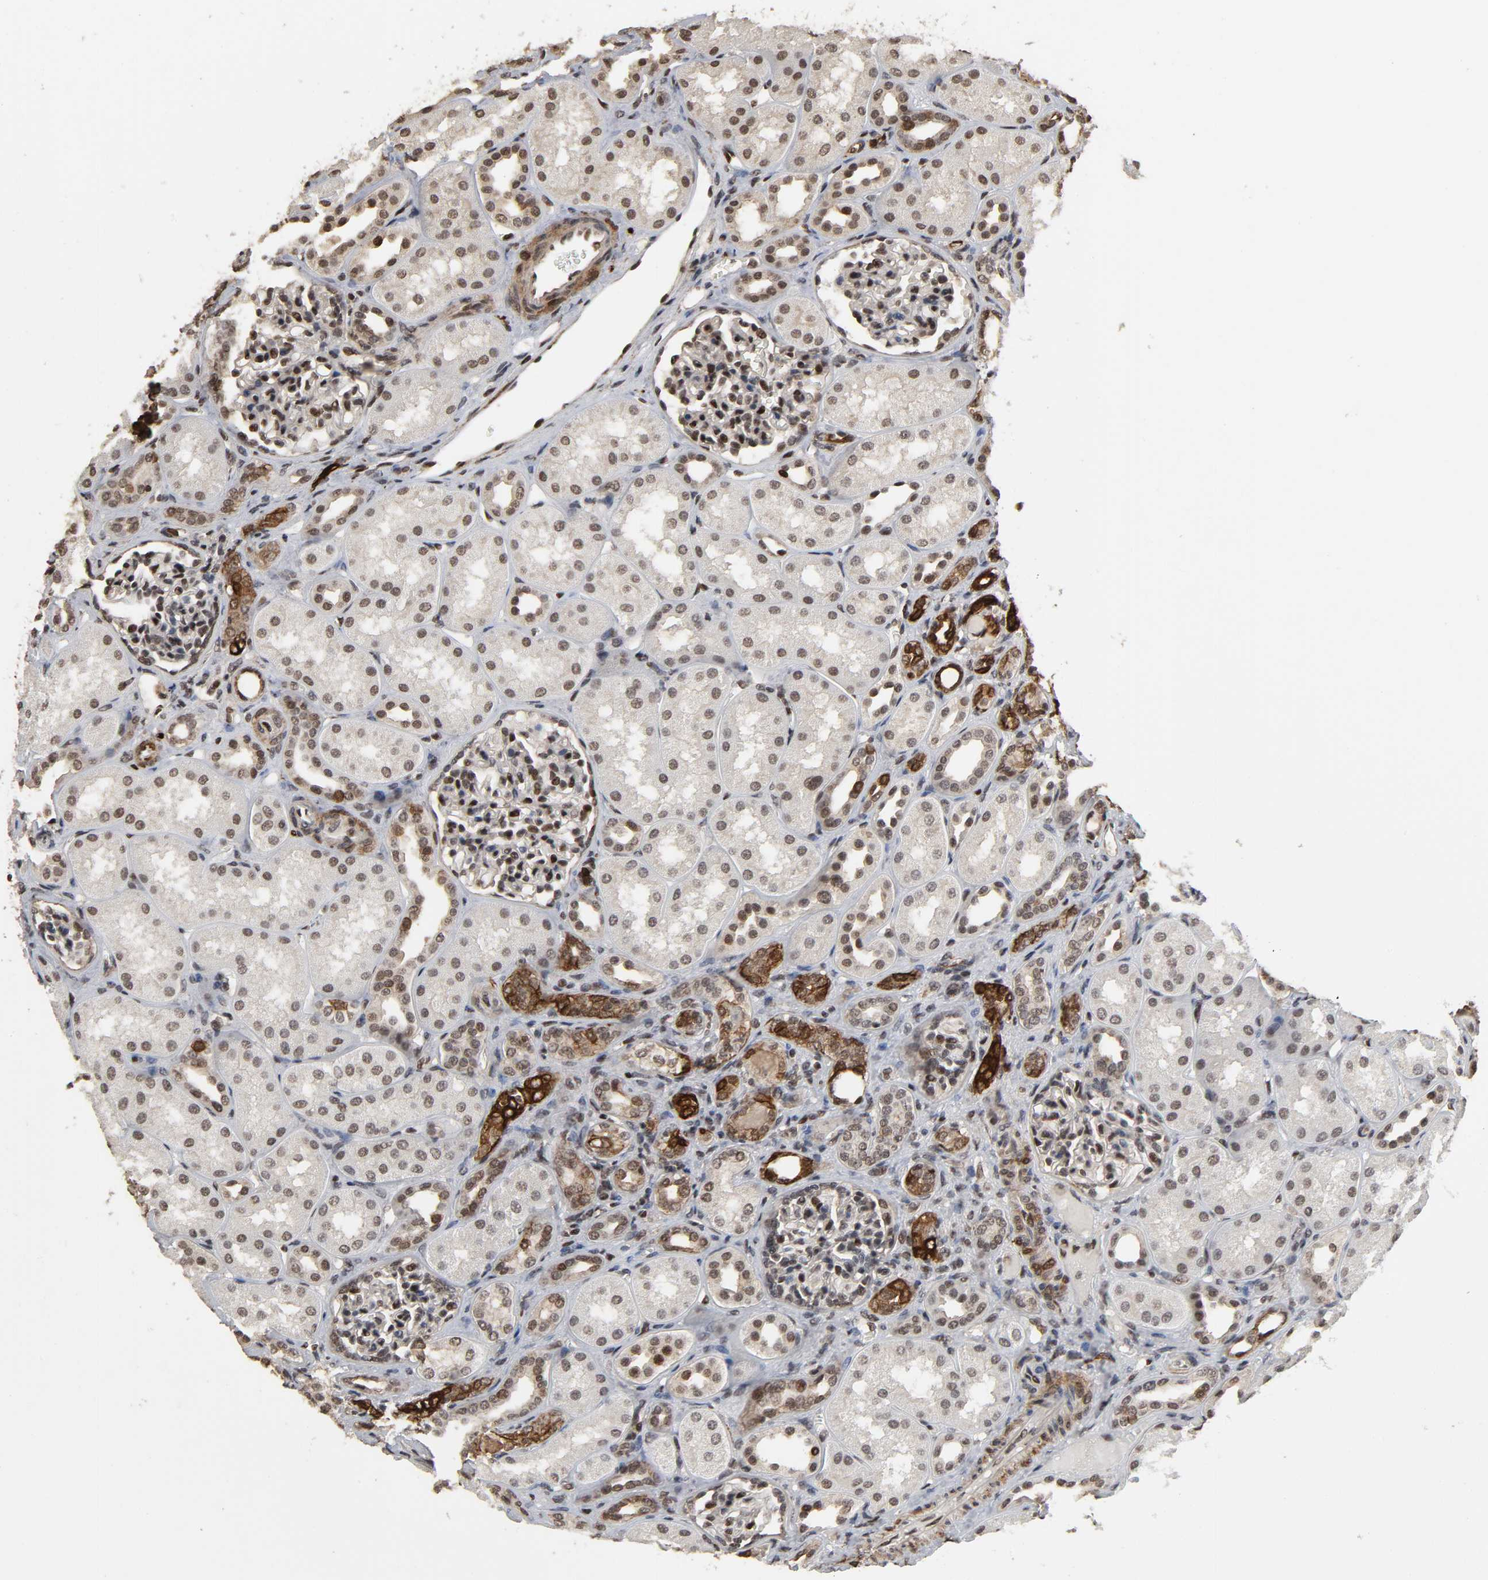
{"staining": {"intensity": "moderate", "quantity": "25%-75%", "location": "nuclear"}, "tissue": "kidney", "cell_type": "Cells in glomeruli", "image_type": "normal", "snomed": [{"axis": "morphology", "description": "Normal tissue, NOS"}, {"axis": "topography", "description": "Kidney"}], "caption": "A photomicrograph of human kidney stained for a protein exhibits moderate nuclear brown staining in cells in glomeruli. Immunohistochemistry stains the protein of interest in brown and the nuclei are stained blue.", "gene": "AHNAK2", "patient": {"sex": "male", "age": 7}}